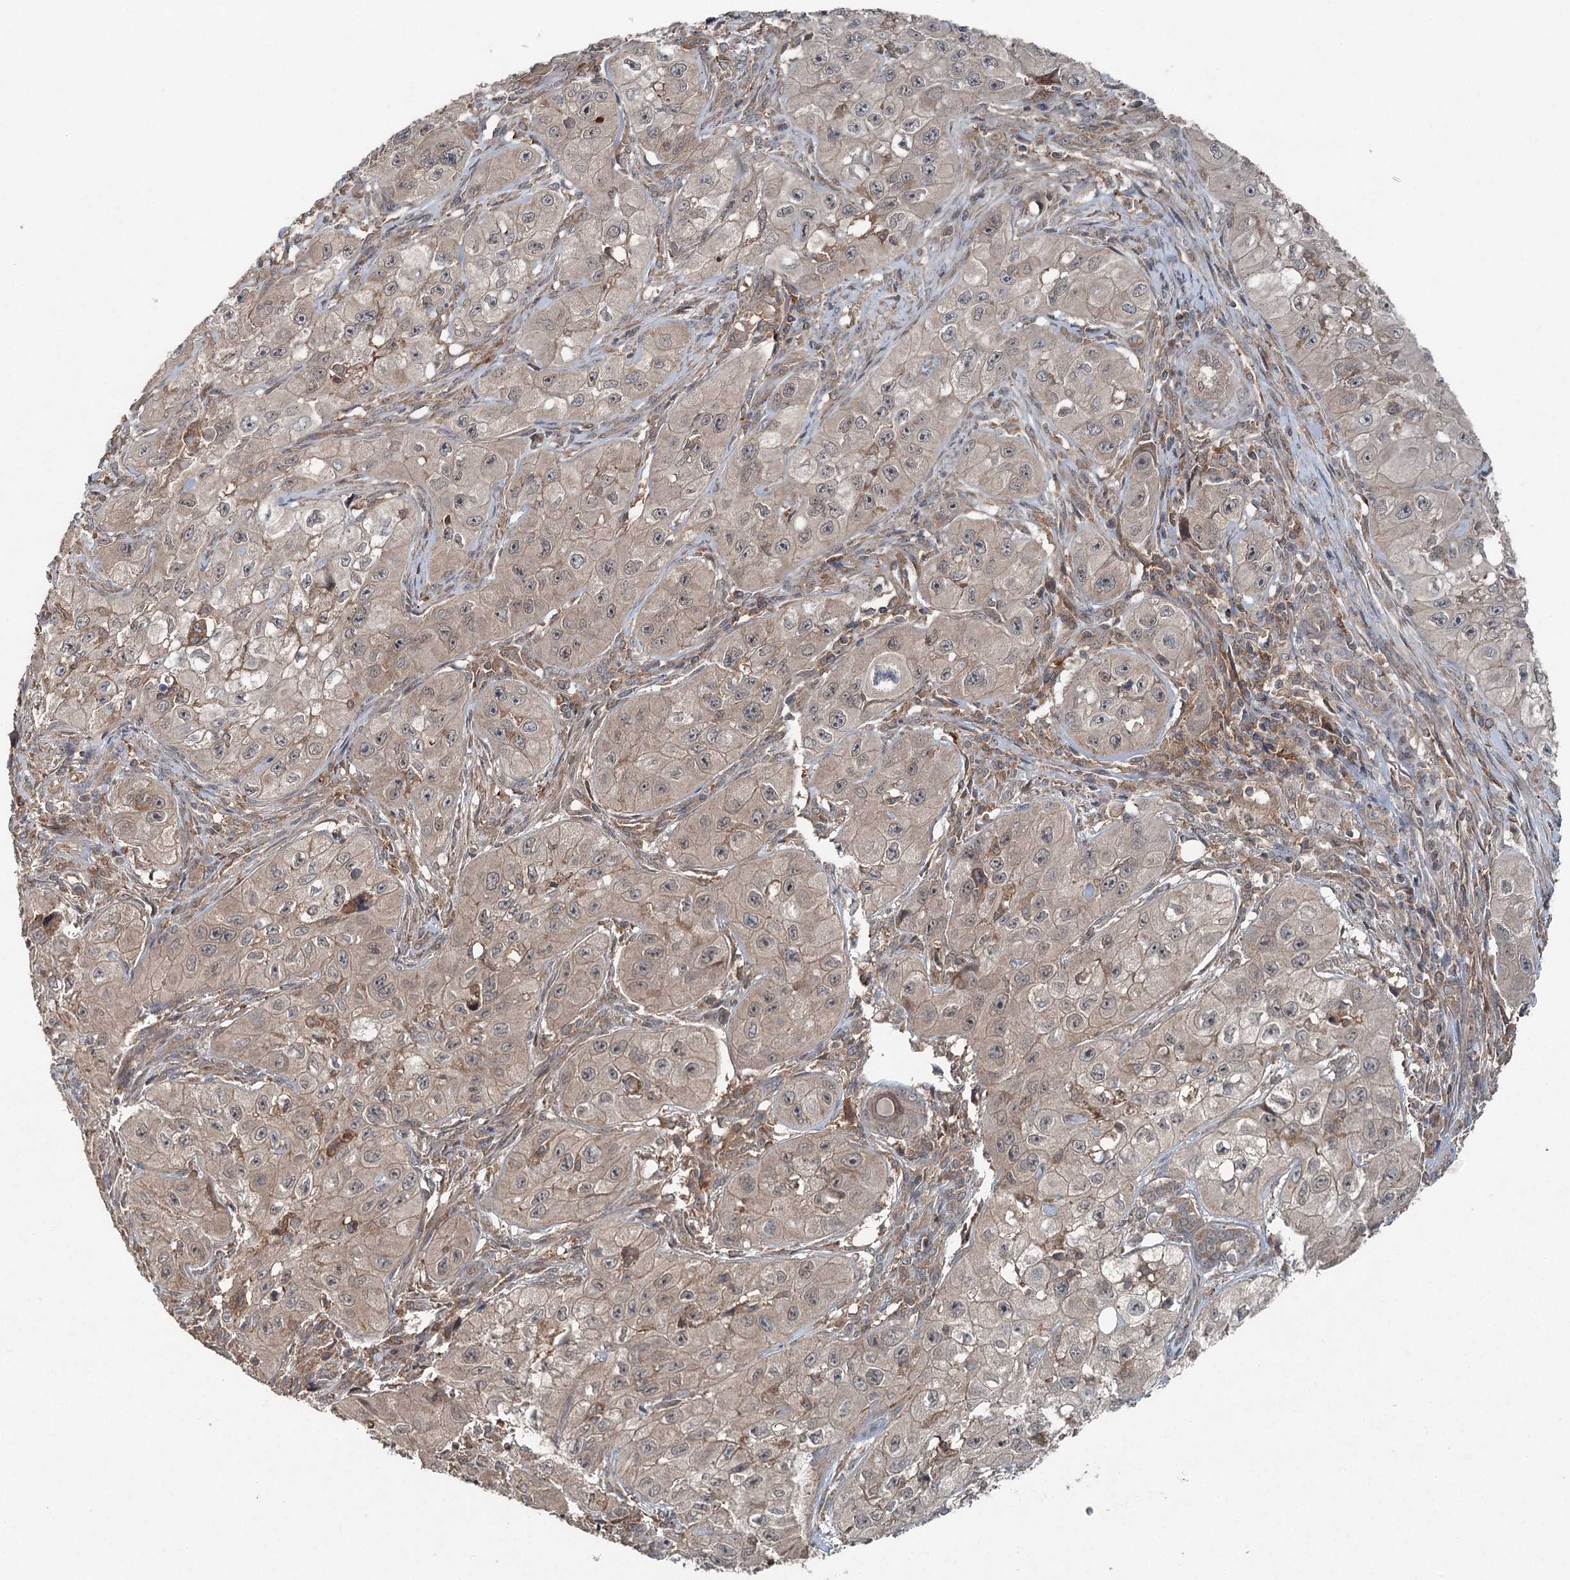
{"staining": {"intensity": "weak", "quantity": "<25%", "location": "cytoplasmic/membranous"}, "tissue": "skin cancer", "cell_type": "Tumor cells", "image_type": "cancer", "snomed": [{"axis": "morphology", "description": "Squamous cell carcinoma, NOS"}, {"axis": "topography", "description": "Skin"}, {"axis": "topography", "description": "Subcutis"}], "caption": "Skin squamous cell carcinoma stained for a protein using IHC demonstrates no positivity tumor cells.", "gene": "SKIC3", "patient": {"sex": "male", "age": 73}}